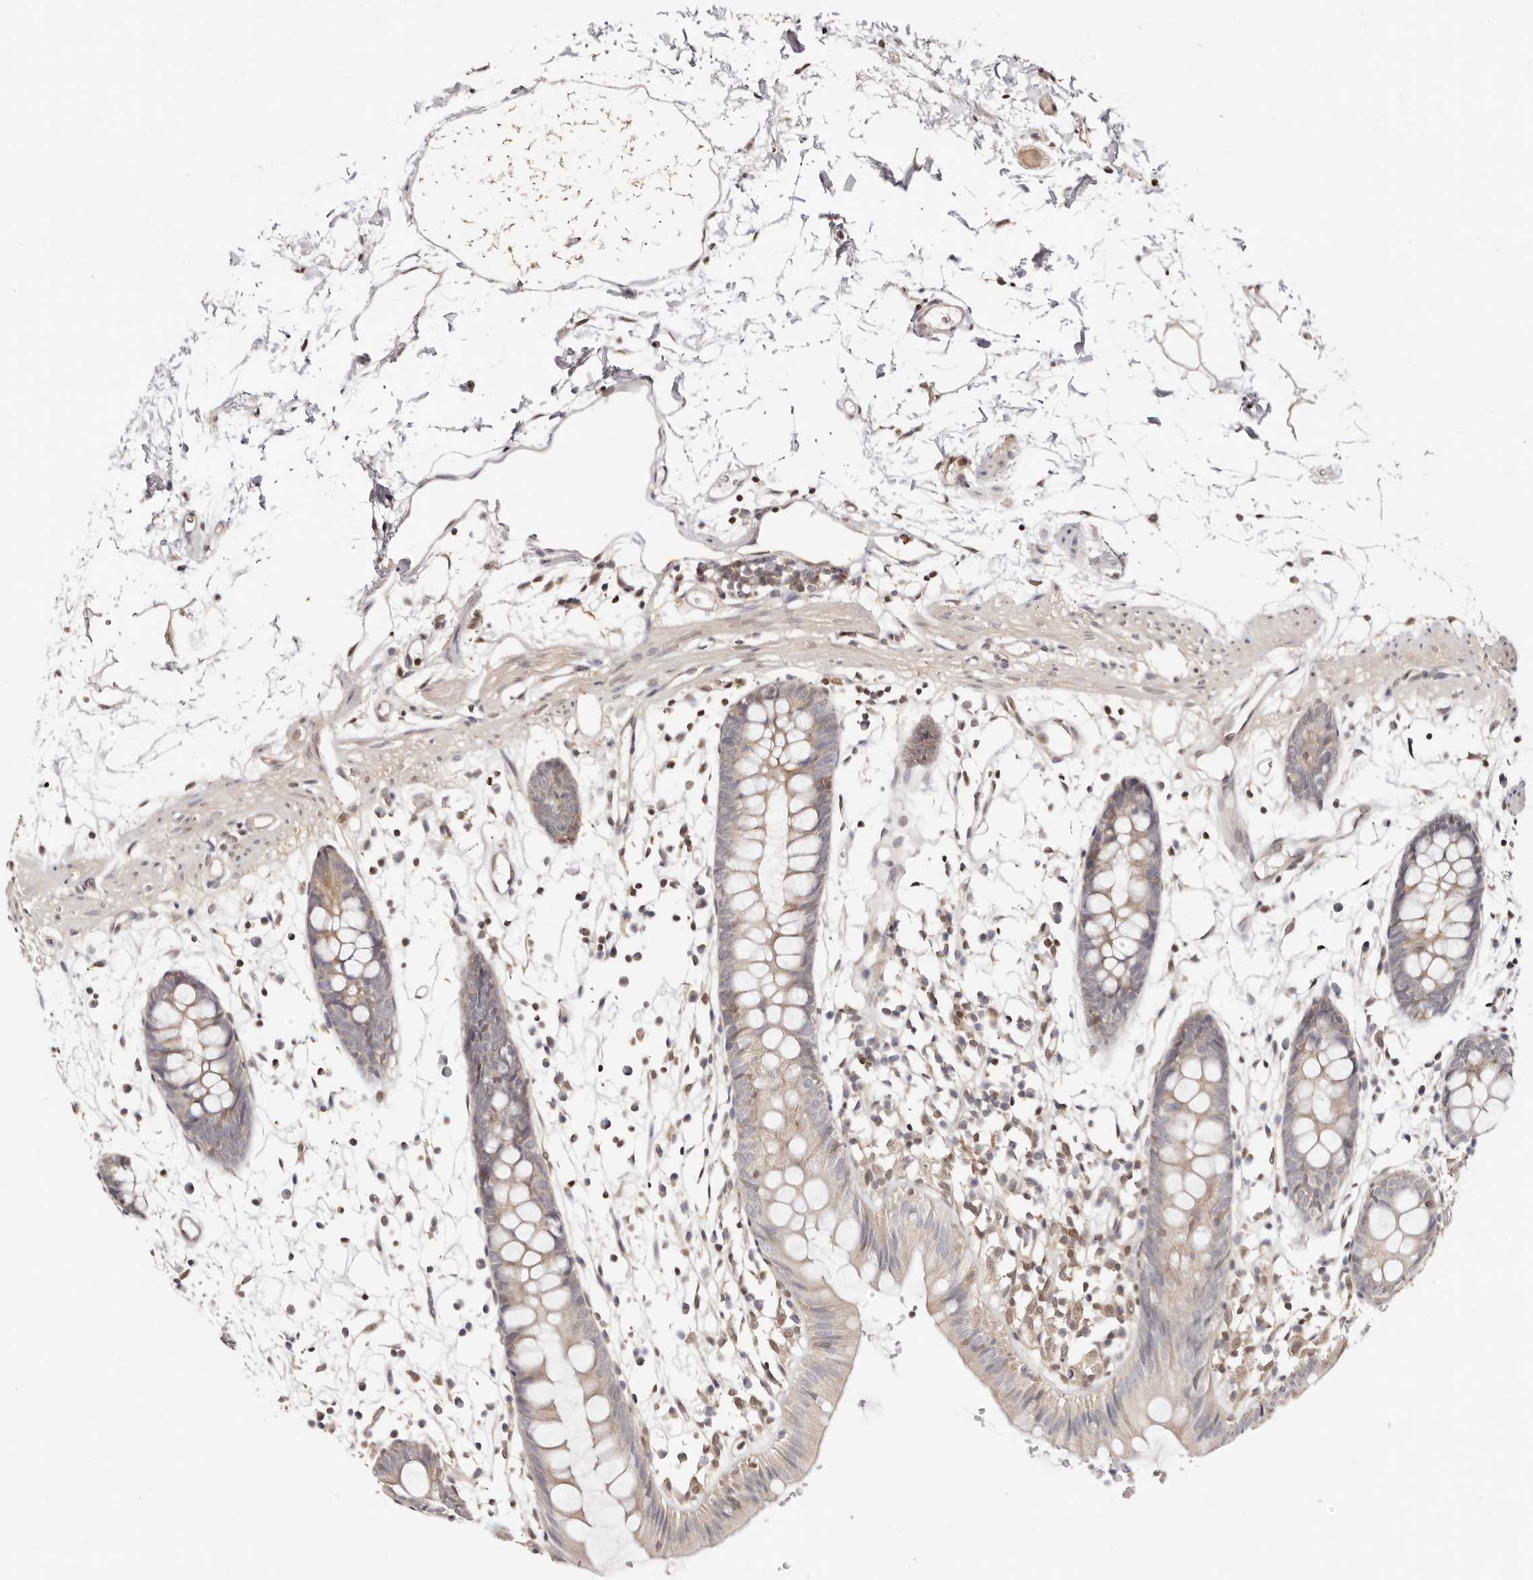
{"staining": {"intensity": "moderate", "quantity": ">75%", "location": "cytoplasmic/membranous"}, "tissue": "colon", "cell_type": "Endothelial cells", "image_type": "normal", "snomed": [{"axis": "morphology", "description": "Normal tissue, NOS"}, {"axis": "topography", "description": "Colon"}], "caption": "Human colon stained for a protein (brown) shows moderate cytoplasmic/membranous positive positivity in about >75% of endothelial cells.", "gene": "STAT5A", "patient": {"sex": "male", "age": 56}}